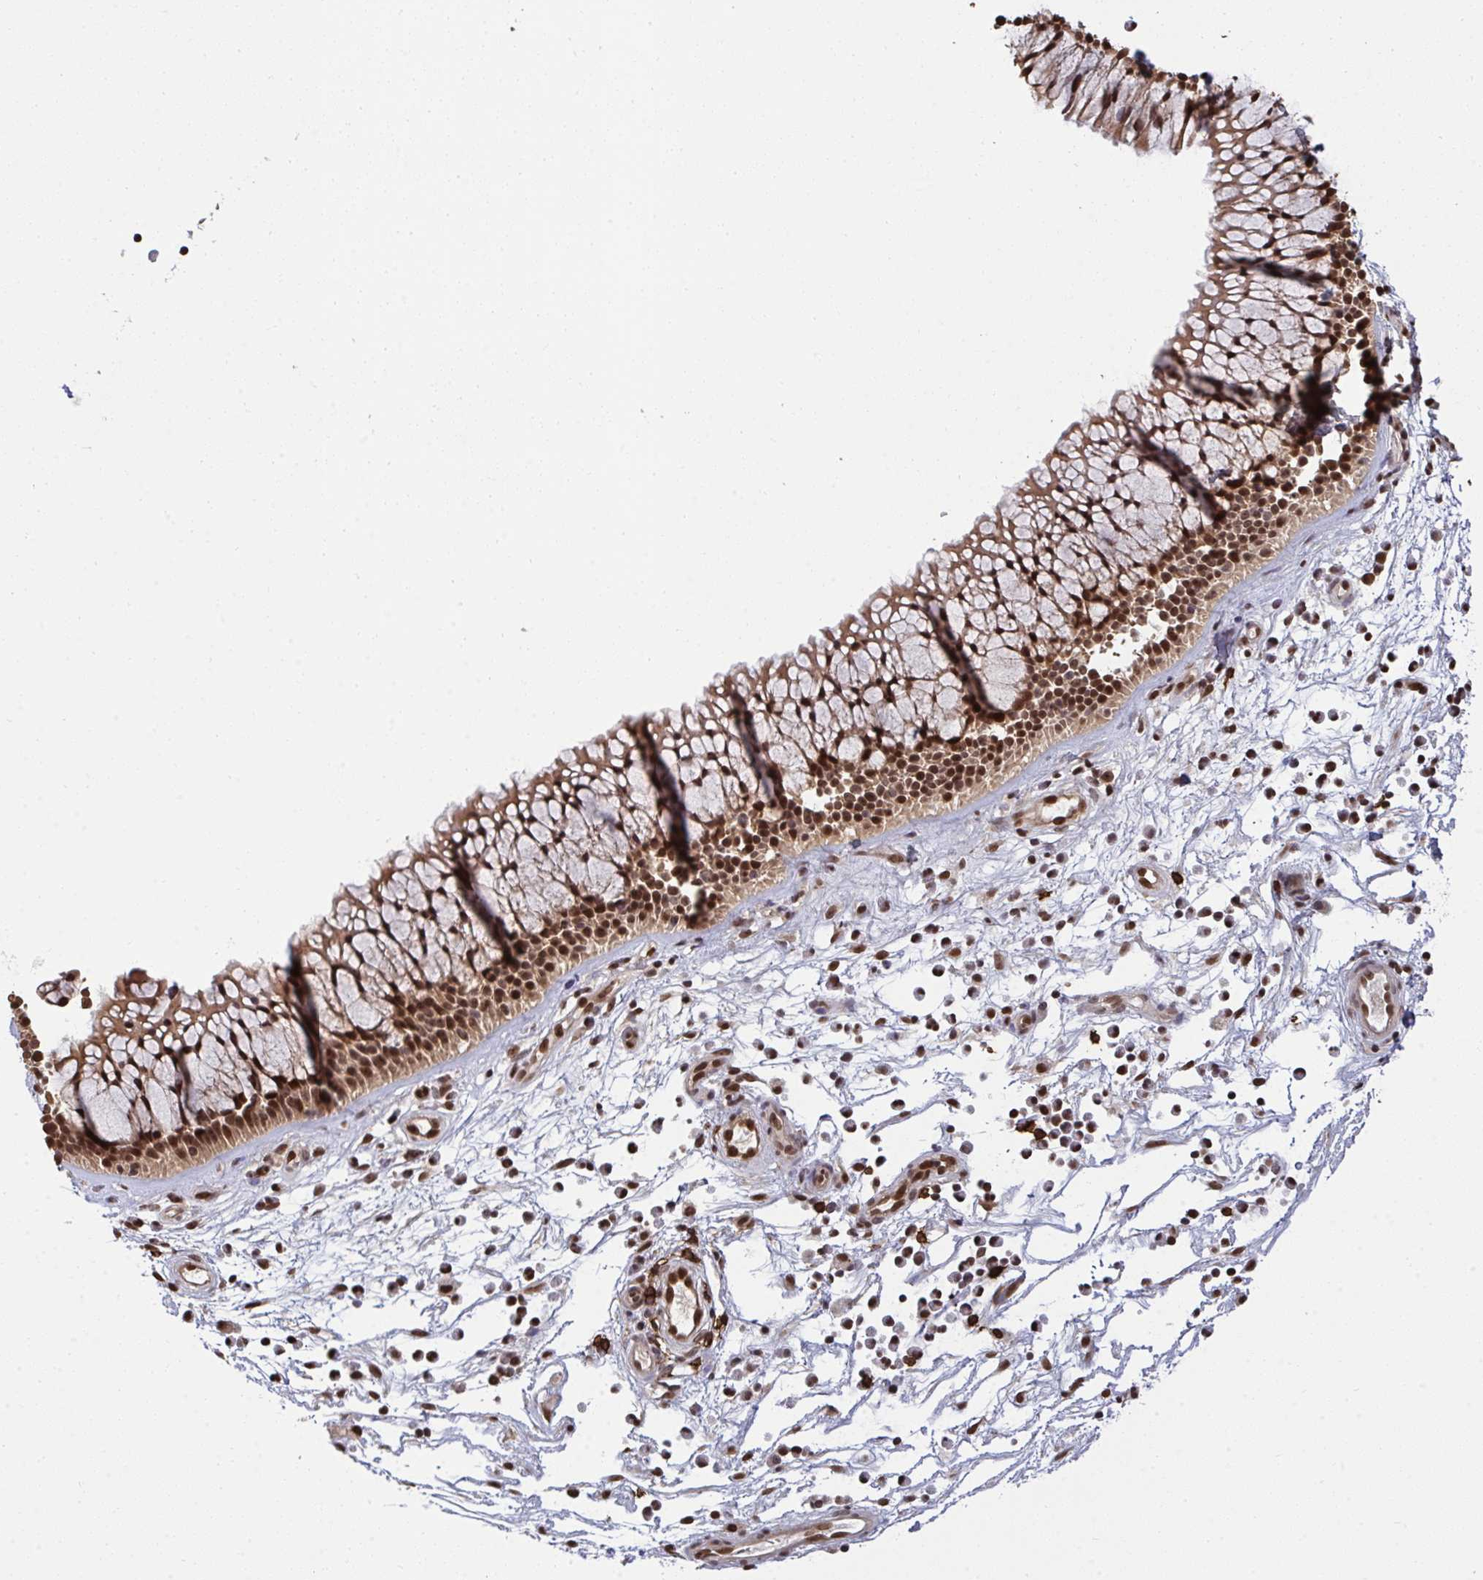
{"staining": {"intensity": "strong", "quantity": ">75%", "location": "nuclear"}, "tissue": "nasopharynx", "cell_type": "Respiratory epithelial cells", "image_type": "normal", "snomed": [{"axis": "morphology", "description": "Normal tissue, NOS"}, {"axis": "topography", "description": "Nasopharynx"}], "caption": "Immunohistochemistry photomicrograph of normal nasopharynx stained for a protein (brown), which displays high levels of strong nuclear staining in about >75% of respiratory epithelial cells.", "gene": "UXT", "patient": {"sex": "male", "age": 56}}